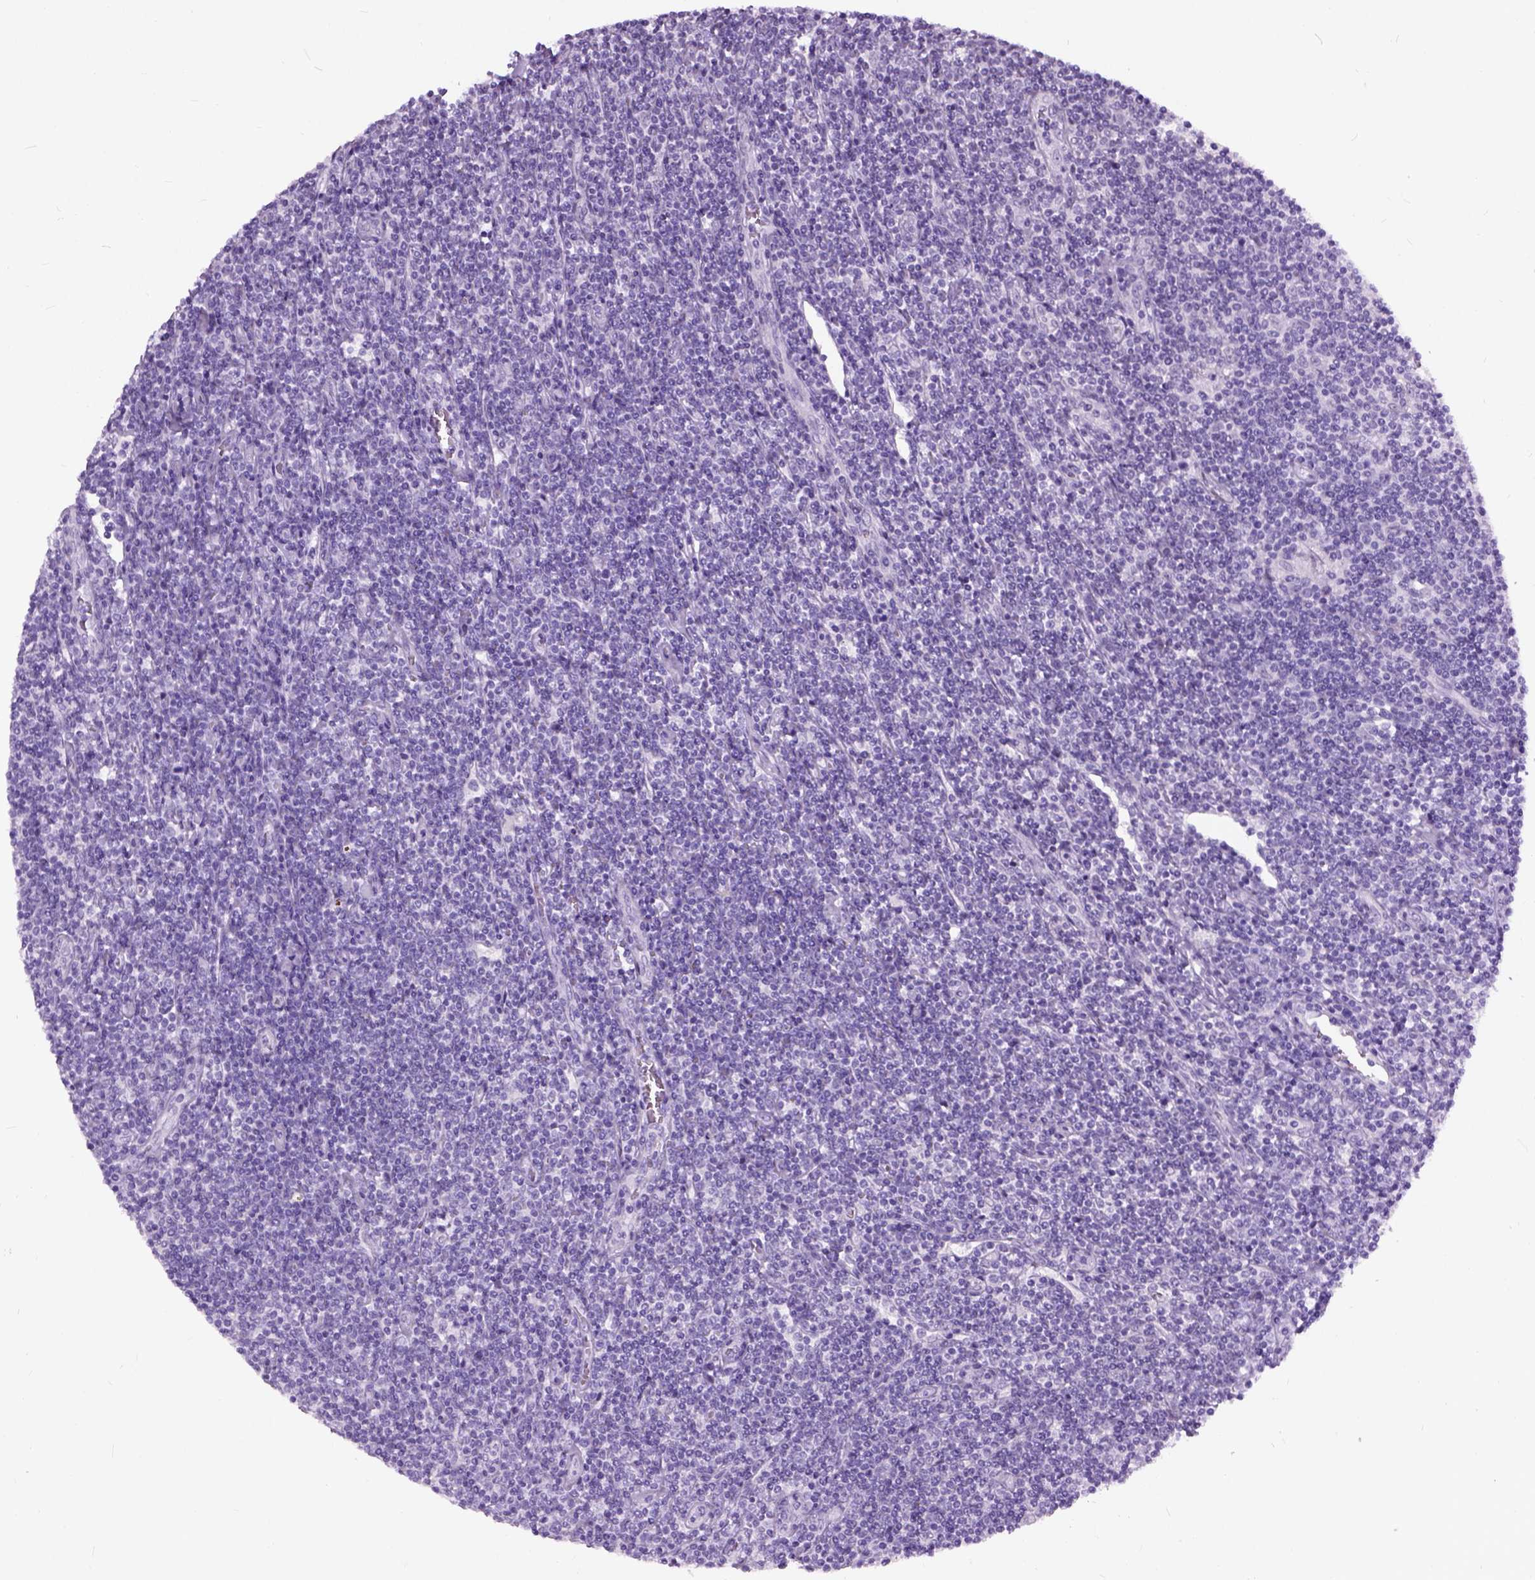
{"staining": {"intensity": "negative", "quantity": "none", "location": "none"}, "tissue": "lymphoma", "cell_type": "Tumor cells", "image_type": "cancer", "snomed": [{"axis": "morphology", "description": "Hodgkin's disease, NOS"}, {"axis": "topography", "description": "Lymph node"}], "caption": "An immunohistochemistry histopathology image of Hodgkin's disease is shown. There is no staining in tumor cells of Hodgkin's disease.", "gene": "AXDND1", "patient": {"sex": "male", "age": 40}}